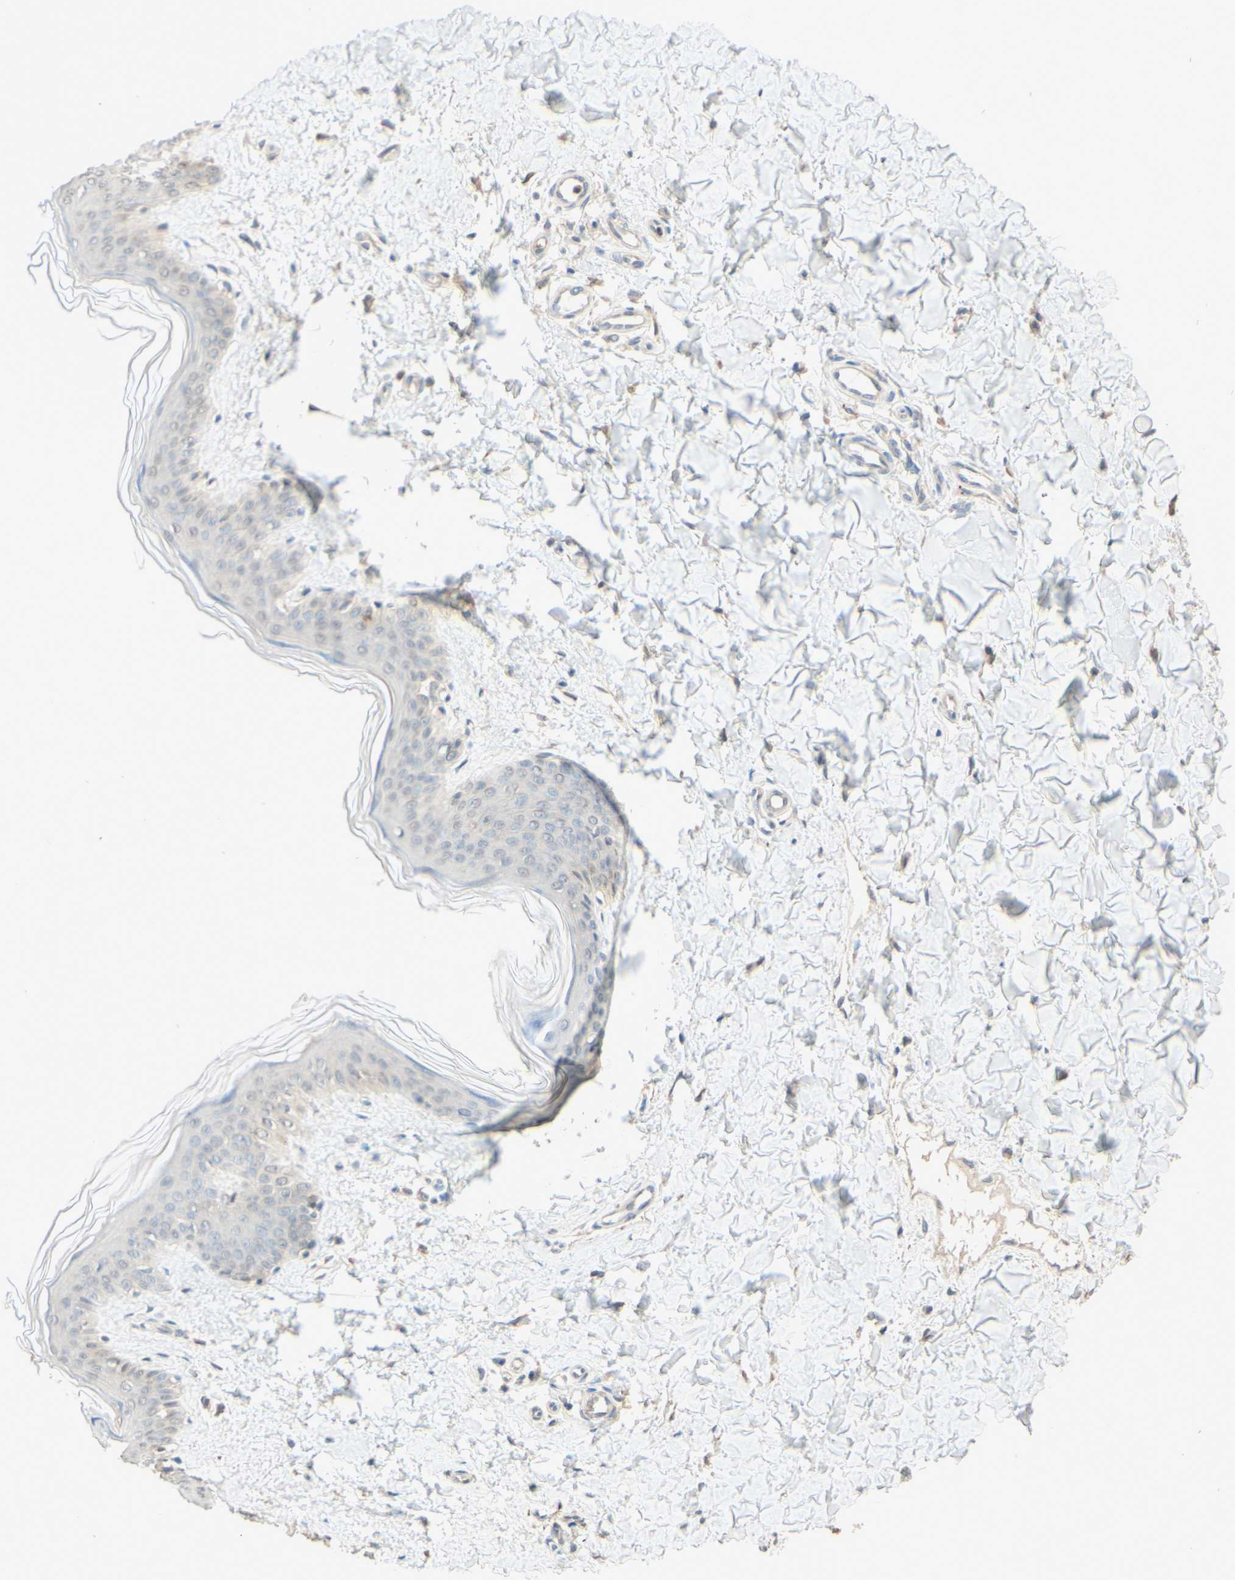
{"staining": {"intensity": "moderate", "quantity": ">75%", "location": "cytoplasmic/membranous"}, "tissue": "skin", "cell_type": "Fibroblasts", "image_type": "normal", "snomed": [{"axis": "morphology", "description": "Normal tissue, NOS"}, {"axis": "topography", "description": "Skin"}], "caption": "Skin stained with immunohistochemistry shows moderate cytoplasmic/membranous staining in approximately >75% of fibroblasts. Nuclei are stained in blue.", "gene": "SMIM19", "patient": {"sex": "female", "age": 41}}